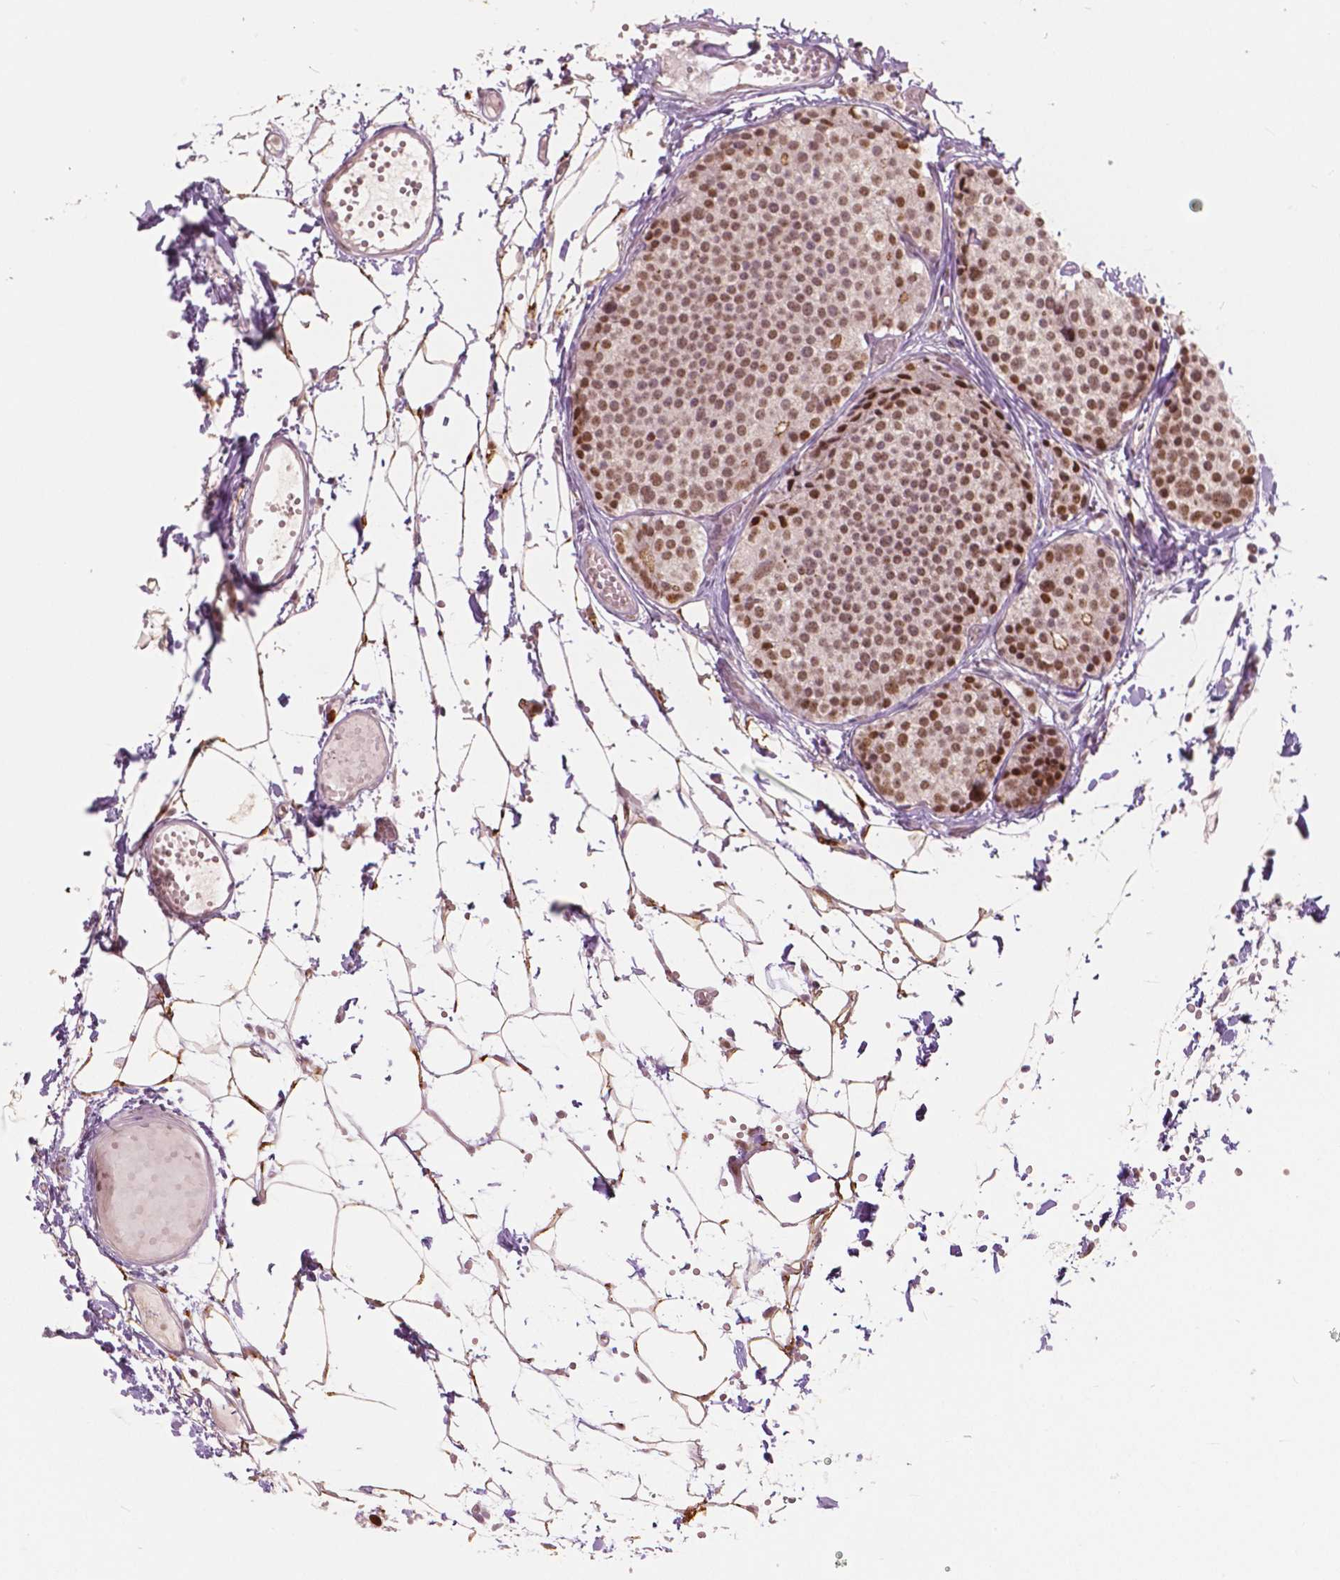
{"staining": {"intensity": "moderate", "quantity": ">75%", "location": "nuclear"}, "tissue": "carcinoid", "cell_type": "Tumor cells", "image_type": "cancer", "snomed": [{"axis": "morphology", "description": "Carcinoid, malignant, NOS"}, {"axis": "topography", "description": "Small intestine"}], "caption": "DAB immunohistochemical staining of carcinoid exhibits moderate nuclear protein staining in approximately >75% of tumor cells.", "gene": "NSD2", "patient": {"sex": "female", "age": 65}}